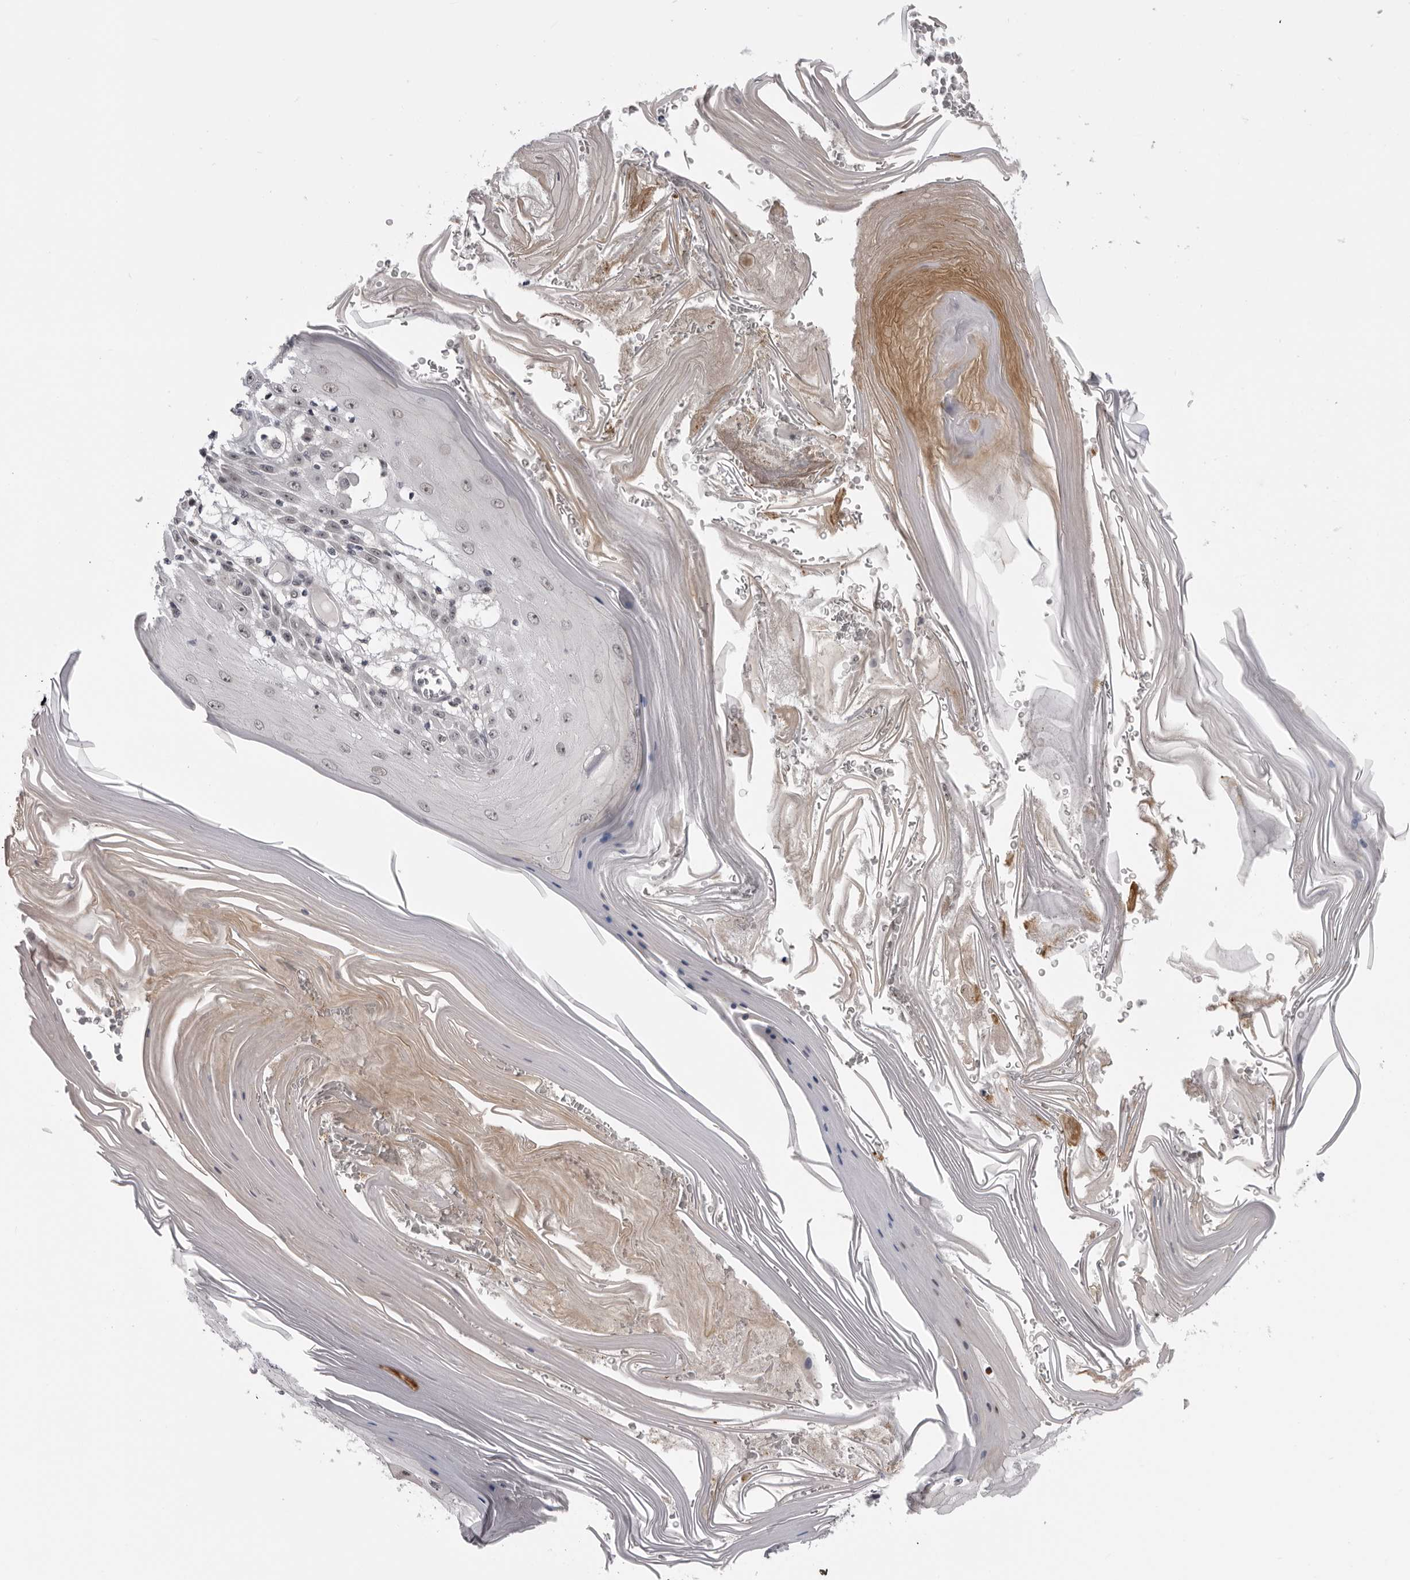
{"staining": {"intensity": "negative", "quantity": "none", "location": "none"}, "tissue": "skin cancer", "cell_type": "Tumor cells", "image_type": "cancer", "snomed": [{"axis": "morphology", "description": "Squamous cell carcinoma, NOS"}, {"axis": "topography", "description": "Skin"}], "caption": "Tumor cells are negative for brown protein staining in skin cancer (squamous cell carcinoma).", "gene": "ALPK2", "patient": {"sex": "female", "age": 73}}